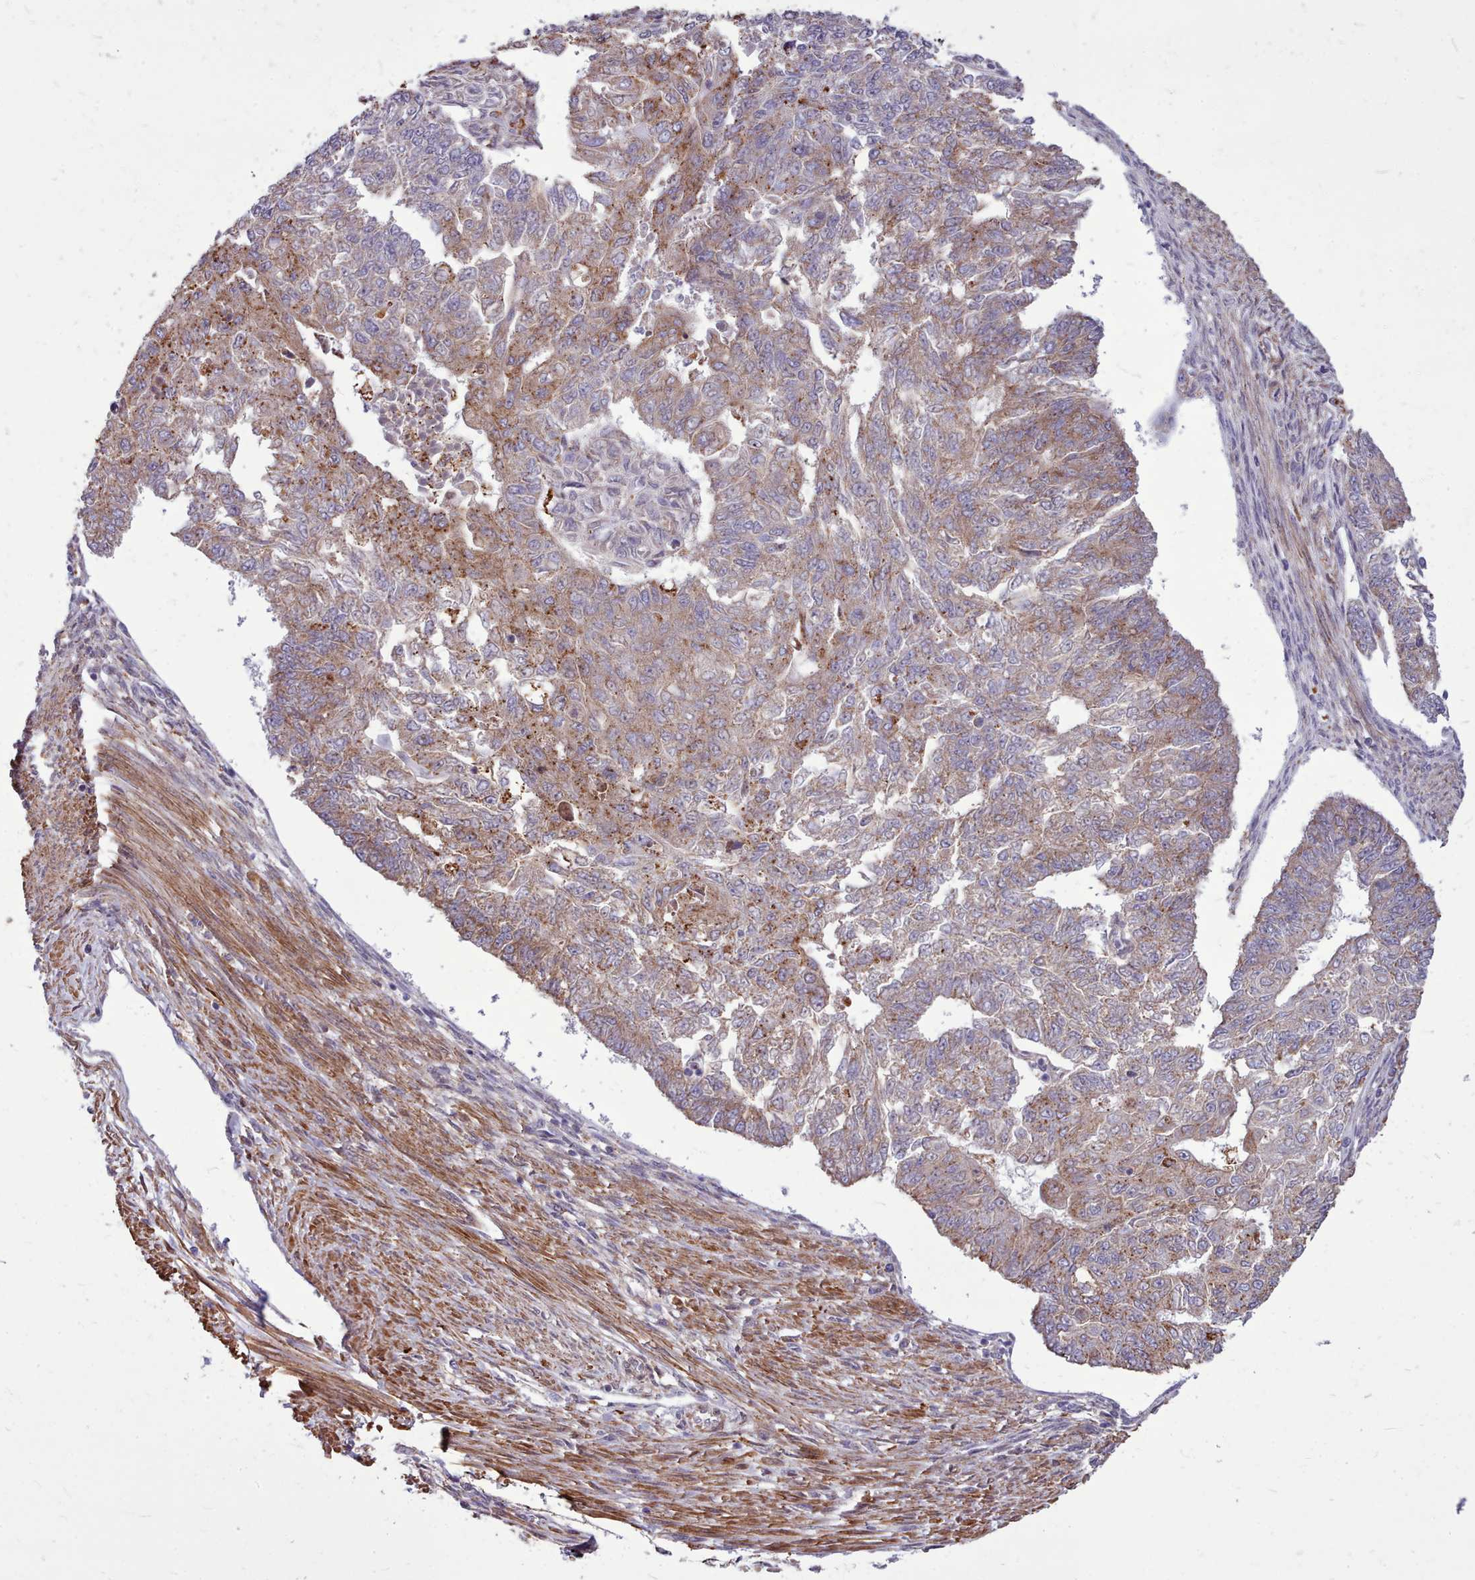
{"staining": {"intensity": "weak", "quantity": "25%-75%", "location": "cytoplasmic/membranous"}, "tissue": "endometrial cancer", "cell_type": "Tumor cells", "image_type": "cancer", "snomed": [{"axis": "morphology", "description": "Adenocarcinoma, NOS"}, {"axis": "topography", "description": "Endometrium"}], "caption": "This histopathology image displays immunohistochemistry staining of human adenocarcinoma (endometrial), with low weak cytoplasmic/membranous positivity in about 25%-75% of tumor cells.", "gene": "PACSIN3", "patient": {"sex": "female", "age": 32}}